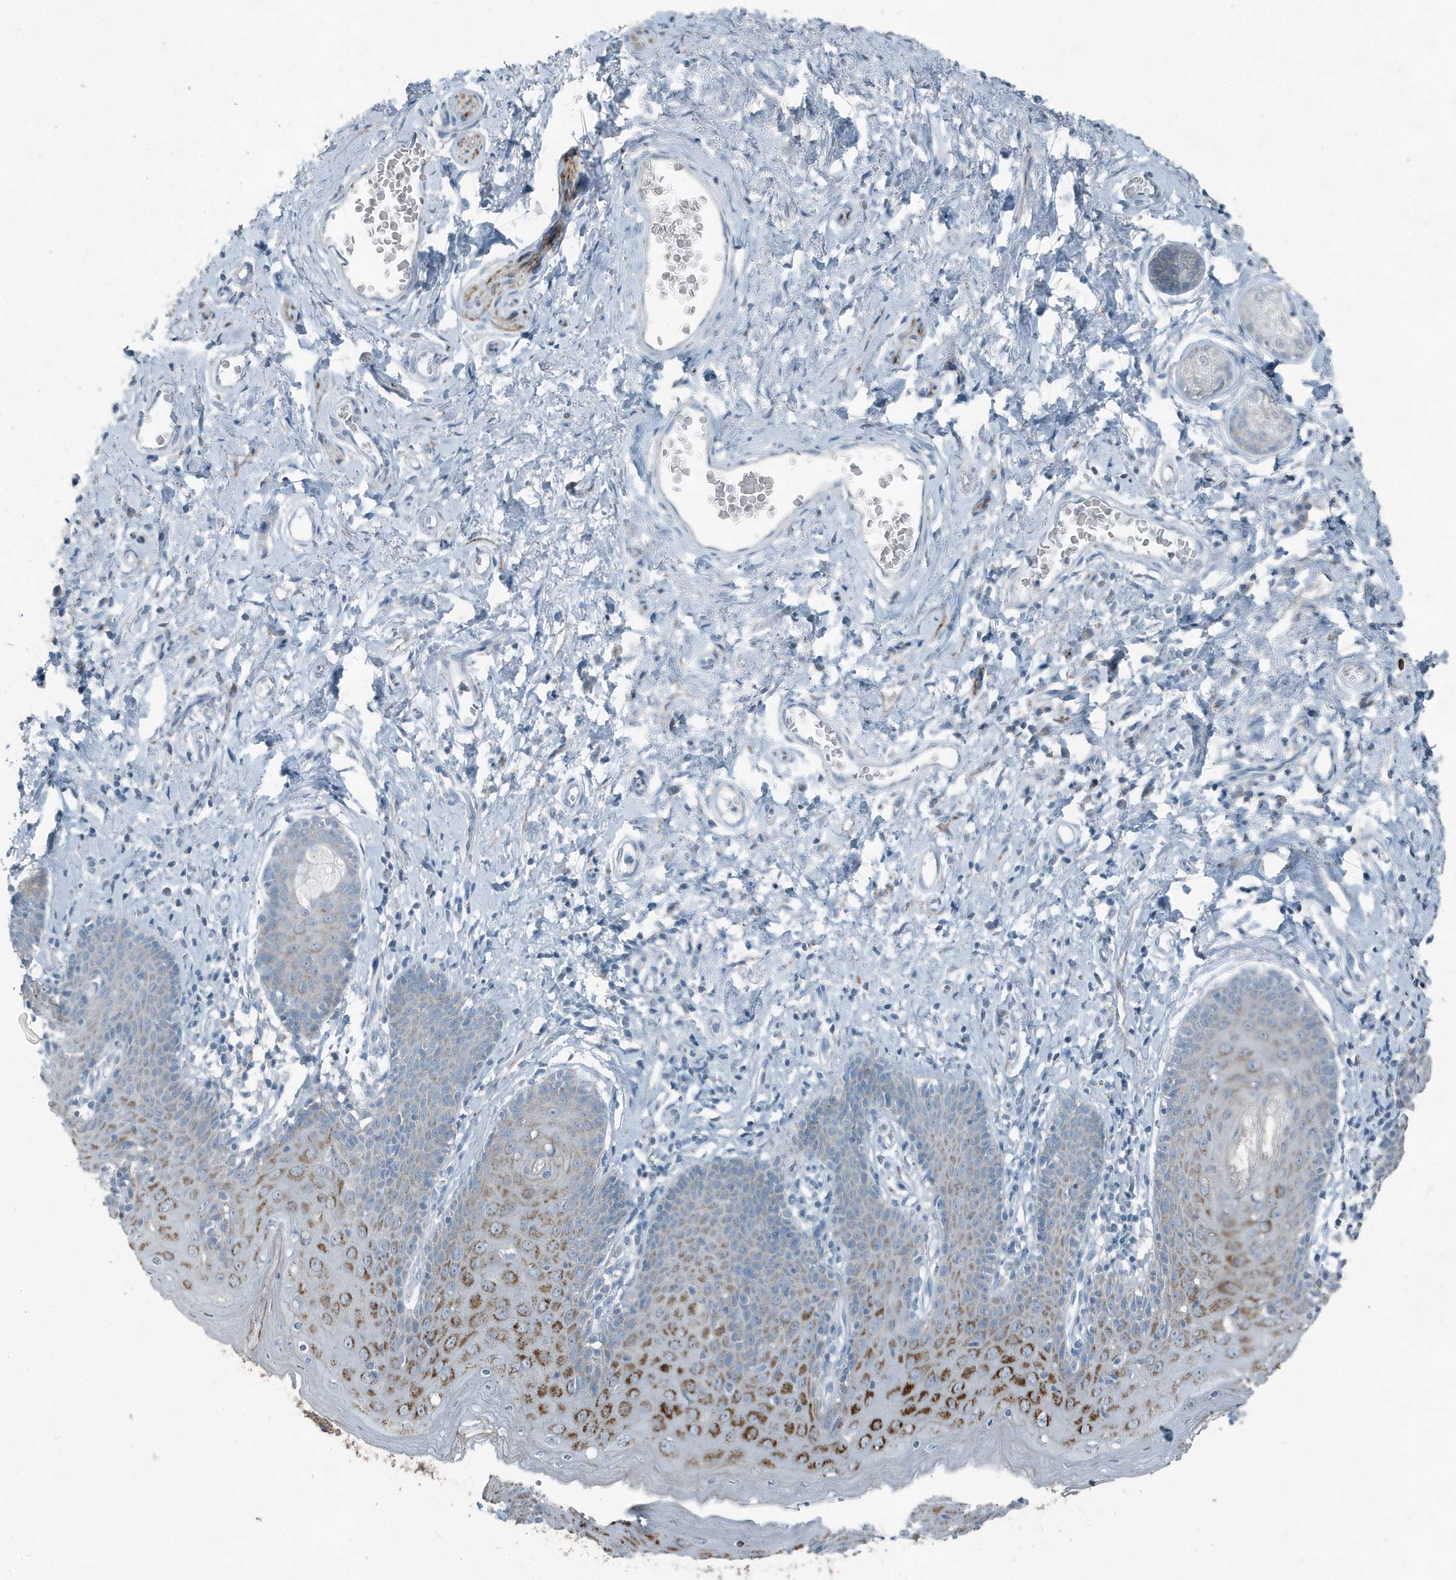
{"staining": {"intensity": "moderate", "quantity": "25%-75%", "location": "cytoplasmic/membranous"}, "tissue": "skin", "cell_type": "Epidermal cells", "image_type": "normal", "snomed": [{"axis": "morphology", "description": "Normal tissue, NOS"}, {"axis": "topography", "description": "Vulva"}], "caption": "Epidermal cells exhibit medium levels of moderate cytoplasmic/membranous expression in about 25%-75% of cells in normal human skin. The protein is shown in brown color, while the nuclei are stained blue.", "gene": "FAM162A", "patient": {"sex": "female", "age": 66}}